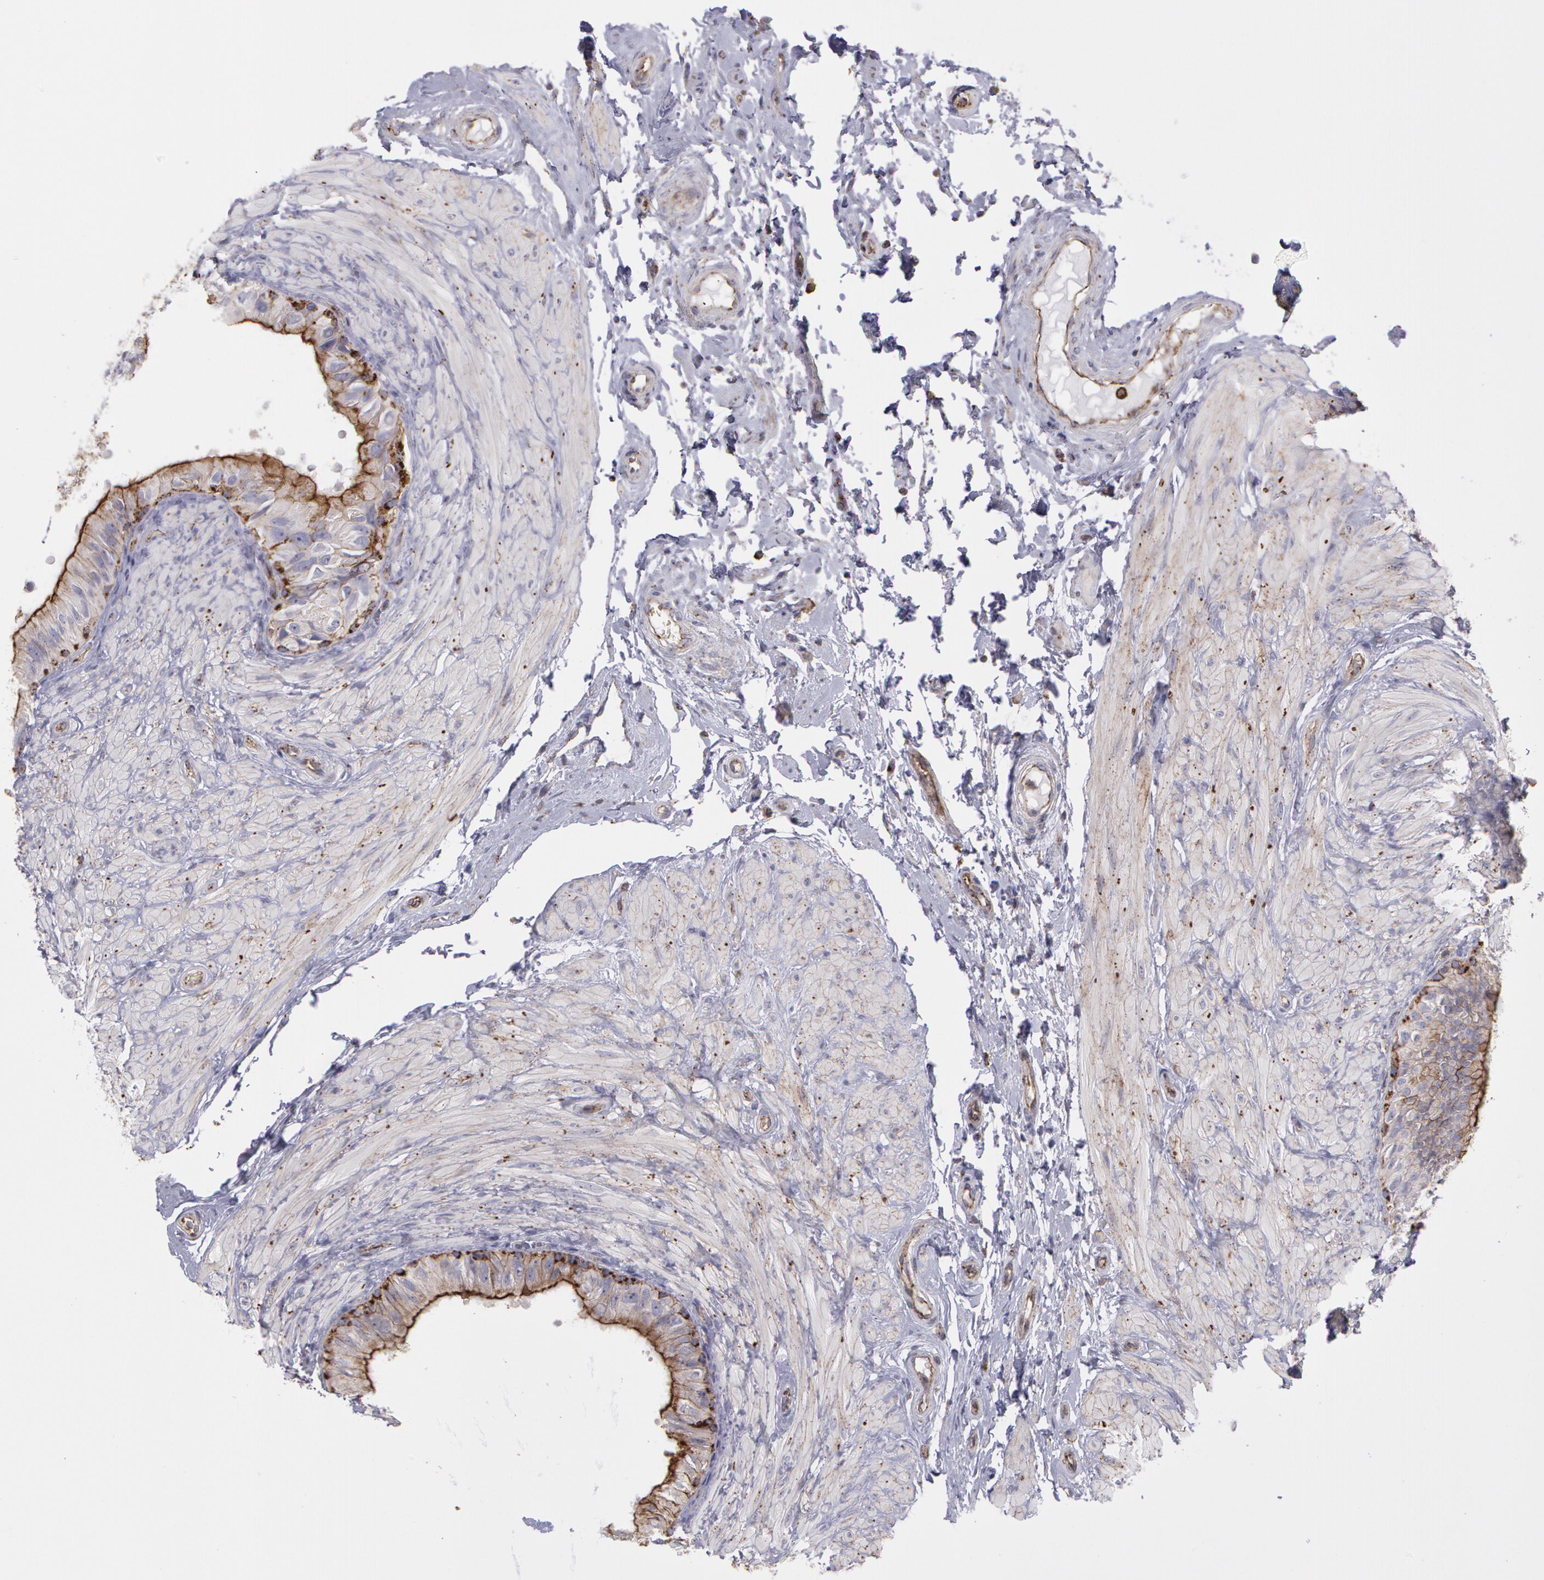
{"staining": {"intensity": "moderate", "quantity": ">75%", "location": "cytoplasmic/membranous"}, "tissue": "epididymis", "cell_type": "Glandular cells", "image_type": "normal", "snomed": [{"axis": "morphology", "description": "Normal tissue, NOS"}, {"axis": "topography", "description": "Epididymis"}], "caption": "DAB (3,3'-diaminobenzidine) immunohistochemical staining of benign human epididymis displays moderate cytoplasmic/membranous protein expression in approximately >75% of glandular cells. (IHC, brightfield microscopy, high magnification).", "gene": "FLOT2", "patient": {"sex": "male", "age": 68}}